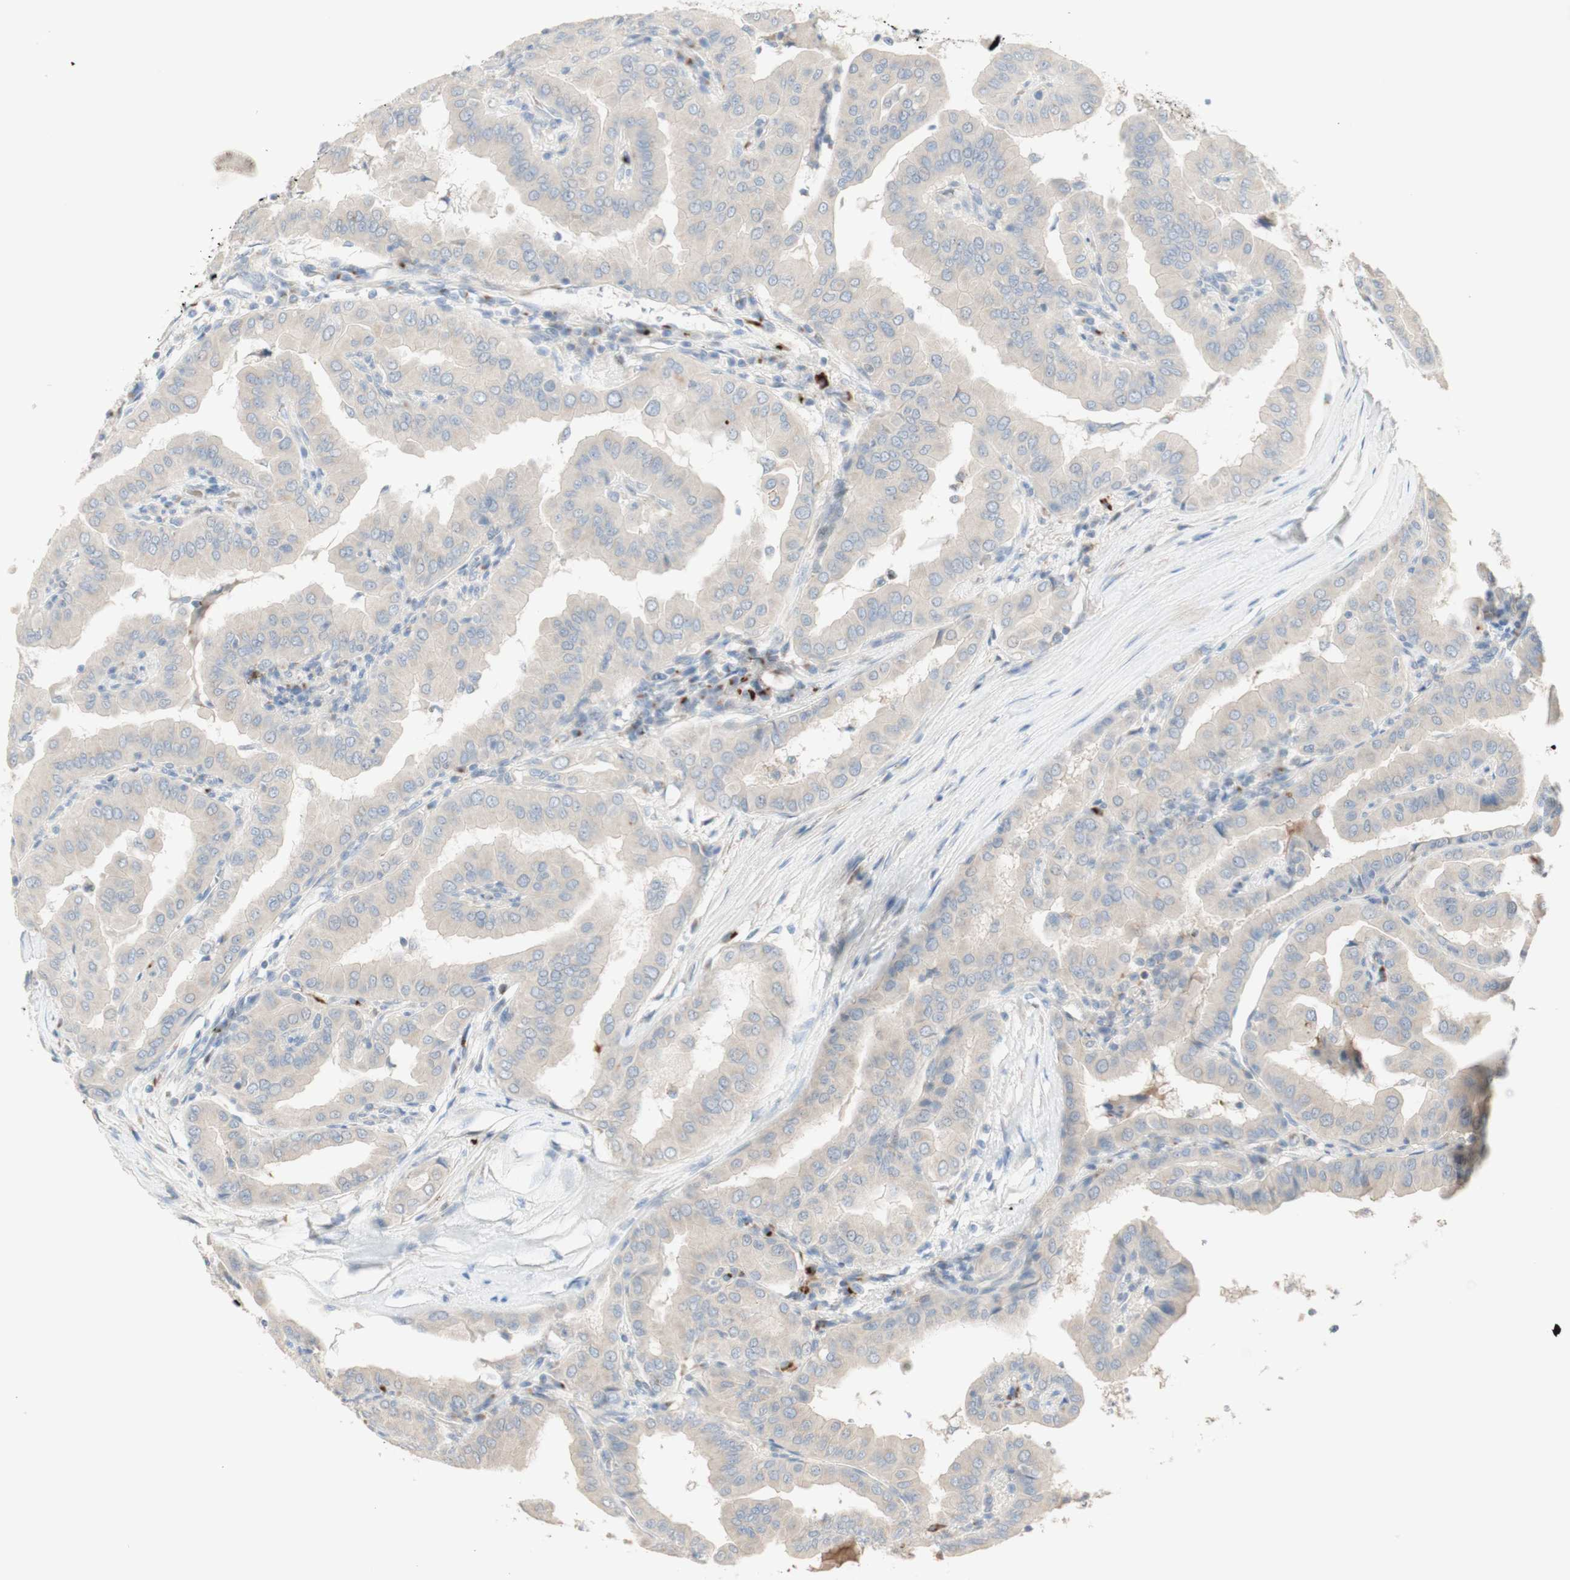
{"staining": {"intensity": "negative", "quantity": "none", "location": "none"}, "tissue": "thyroid cancer", "cell_type": "Tumor cells", "image_type": "cancer", "snomed": [{"axis": "morphology", "description": "Papillary adenocarcinoma, NOS"}, {"axis": "topography", "description": "Thyroid gland"}], "caption": "Immunohistochemistry histopathology image of neoplastic tissue: thyroid cancer (papillary adenocarcinoma) stained with DAB shows no significant protein staining in tumor cells.", "gene": "MANEA", "patient": {"sex": "male", "age": 33}}